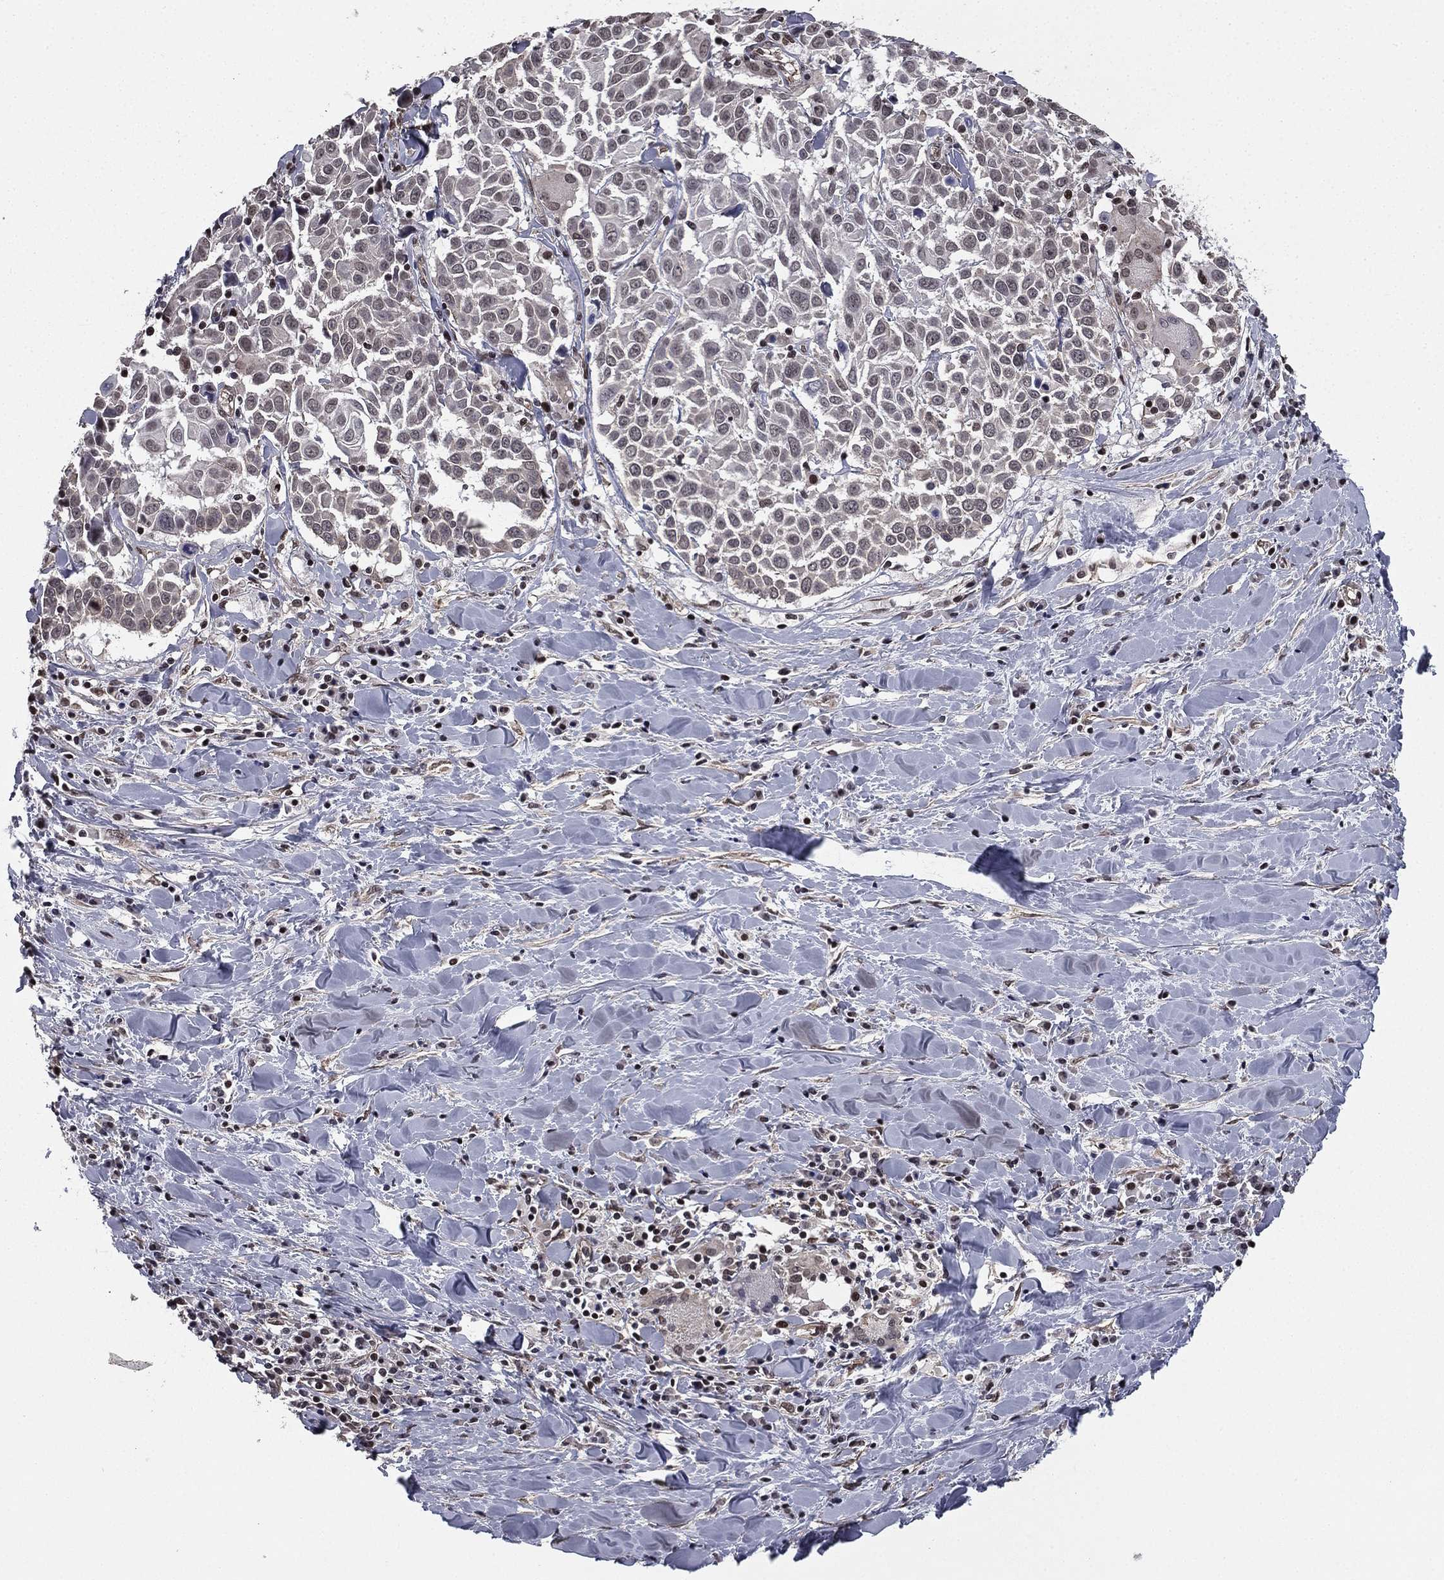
{"staining": {"intensity": "negative", "quantity": "none", "location": "none"}, "tissue": "lung cancer", "cell_type": "Tumor cells", "image_type": "cancer", "snomed": [{"axis": "morphology", "description": "Squamous cell carcinoma, NOS"}, {"axis": "topography", "description": "Lung"}], "caption": "A high-resolution image shows immunohistochemistry (IHC) staining of lung cancer, which reveals no significant staining in tumor cells.", "gene": "RARB", "patient": {"sex": "male", "age": 57}}